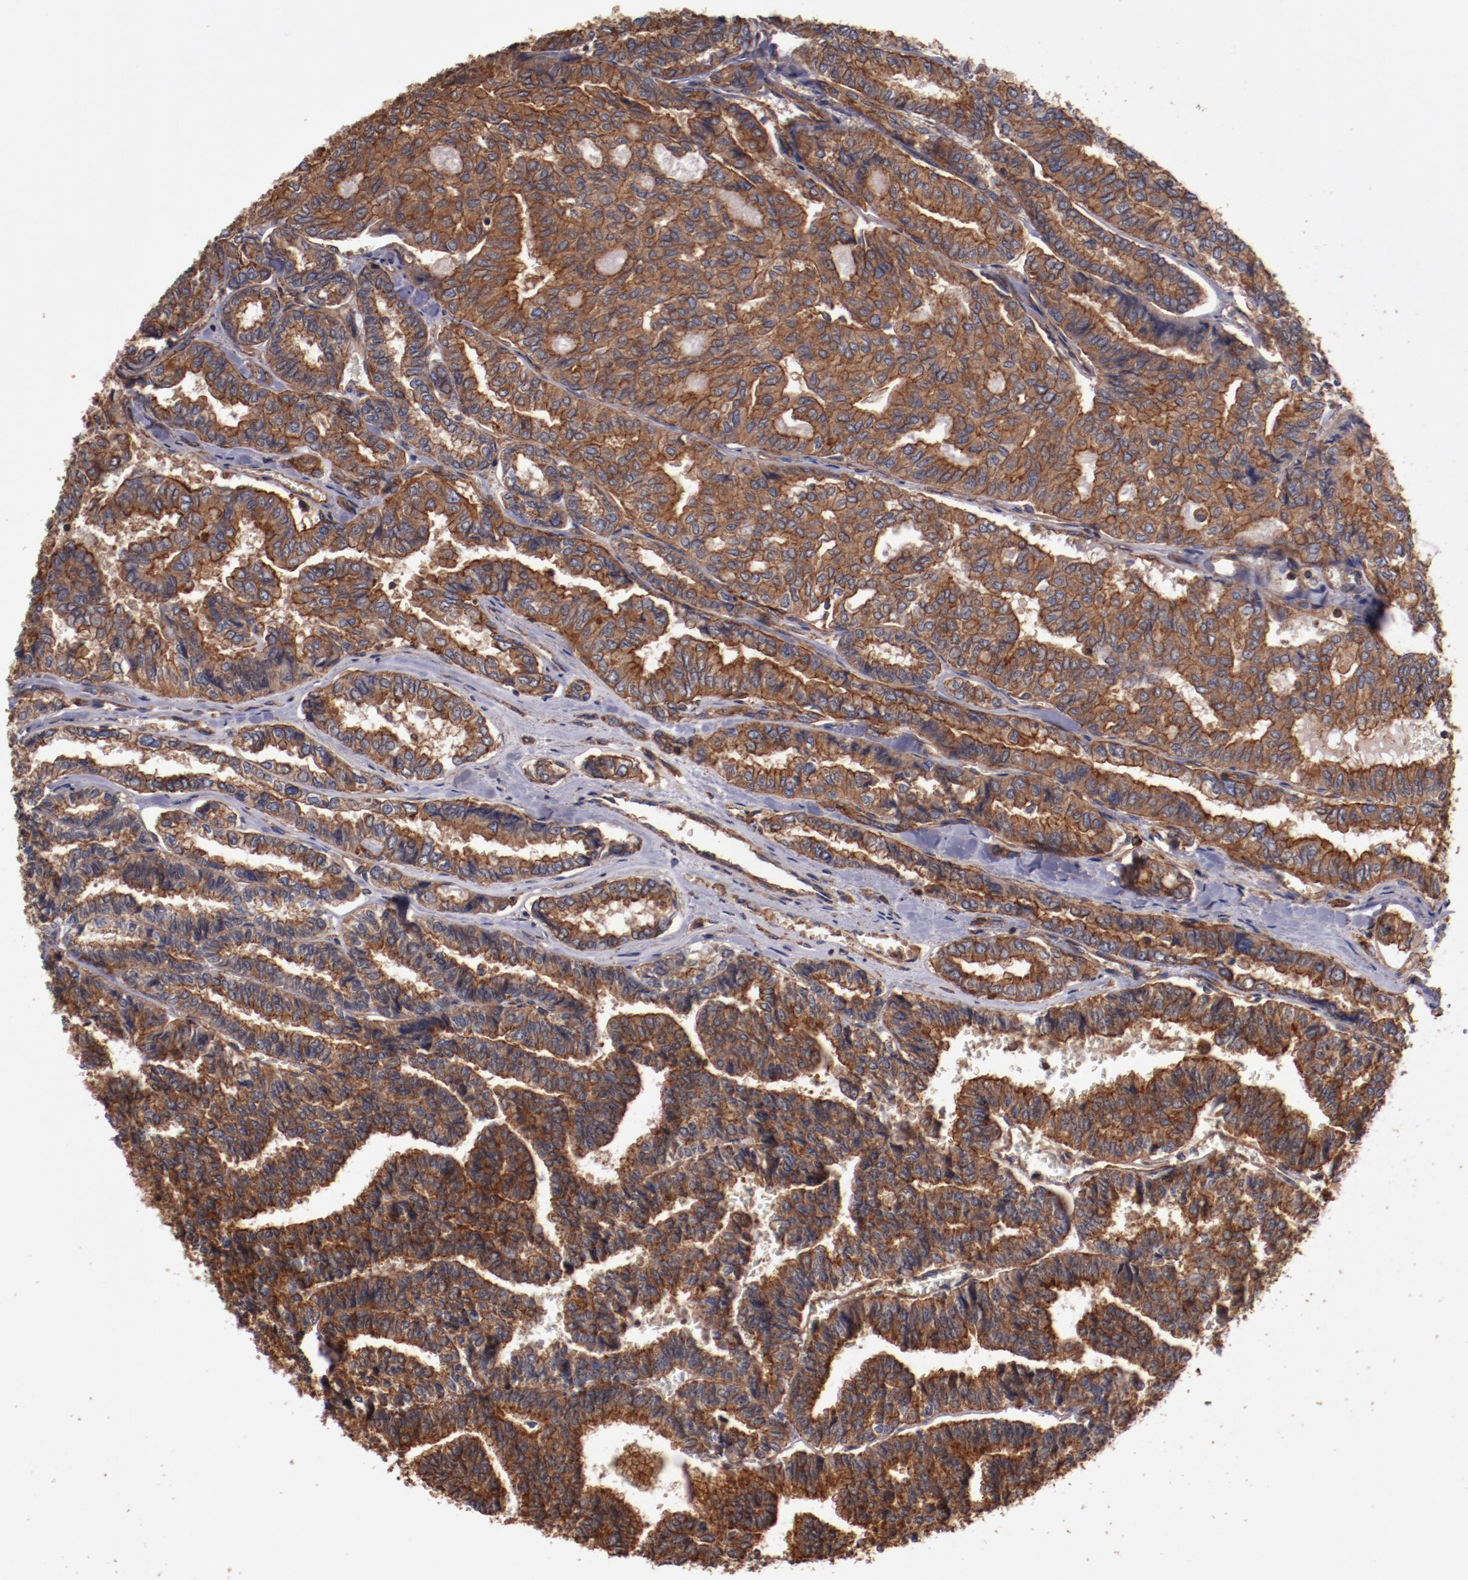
{"staining": {"intensity": "strong", "quantity": ">75%", "location": "cytoplasmic/membranous"}, "tissue": "thyroid cancer", "cell_type": "Tumor cells", "image_type": "cancer", "snomed": [{"axis": "morphology", "description": "Papillary adenocarcinoma, NOS"}, {"axis": "topography", "description": "Thyroid gland"}], "caption": "An image of thyroid cancer (papillary adenocarcinoma) stained for a protein reveals strong cytoplasmic/membranous brown staining in tumor cells.", "gene": "TMOD3", "patient": {"sex": "female", "age": 35}}